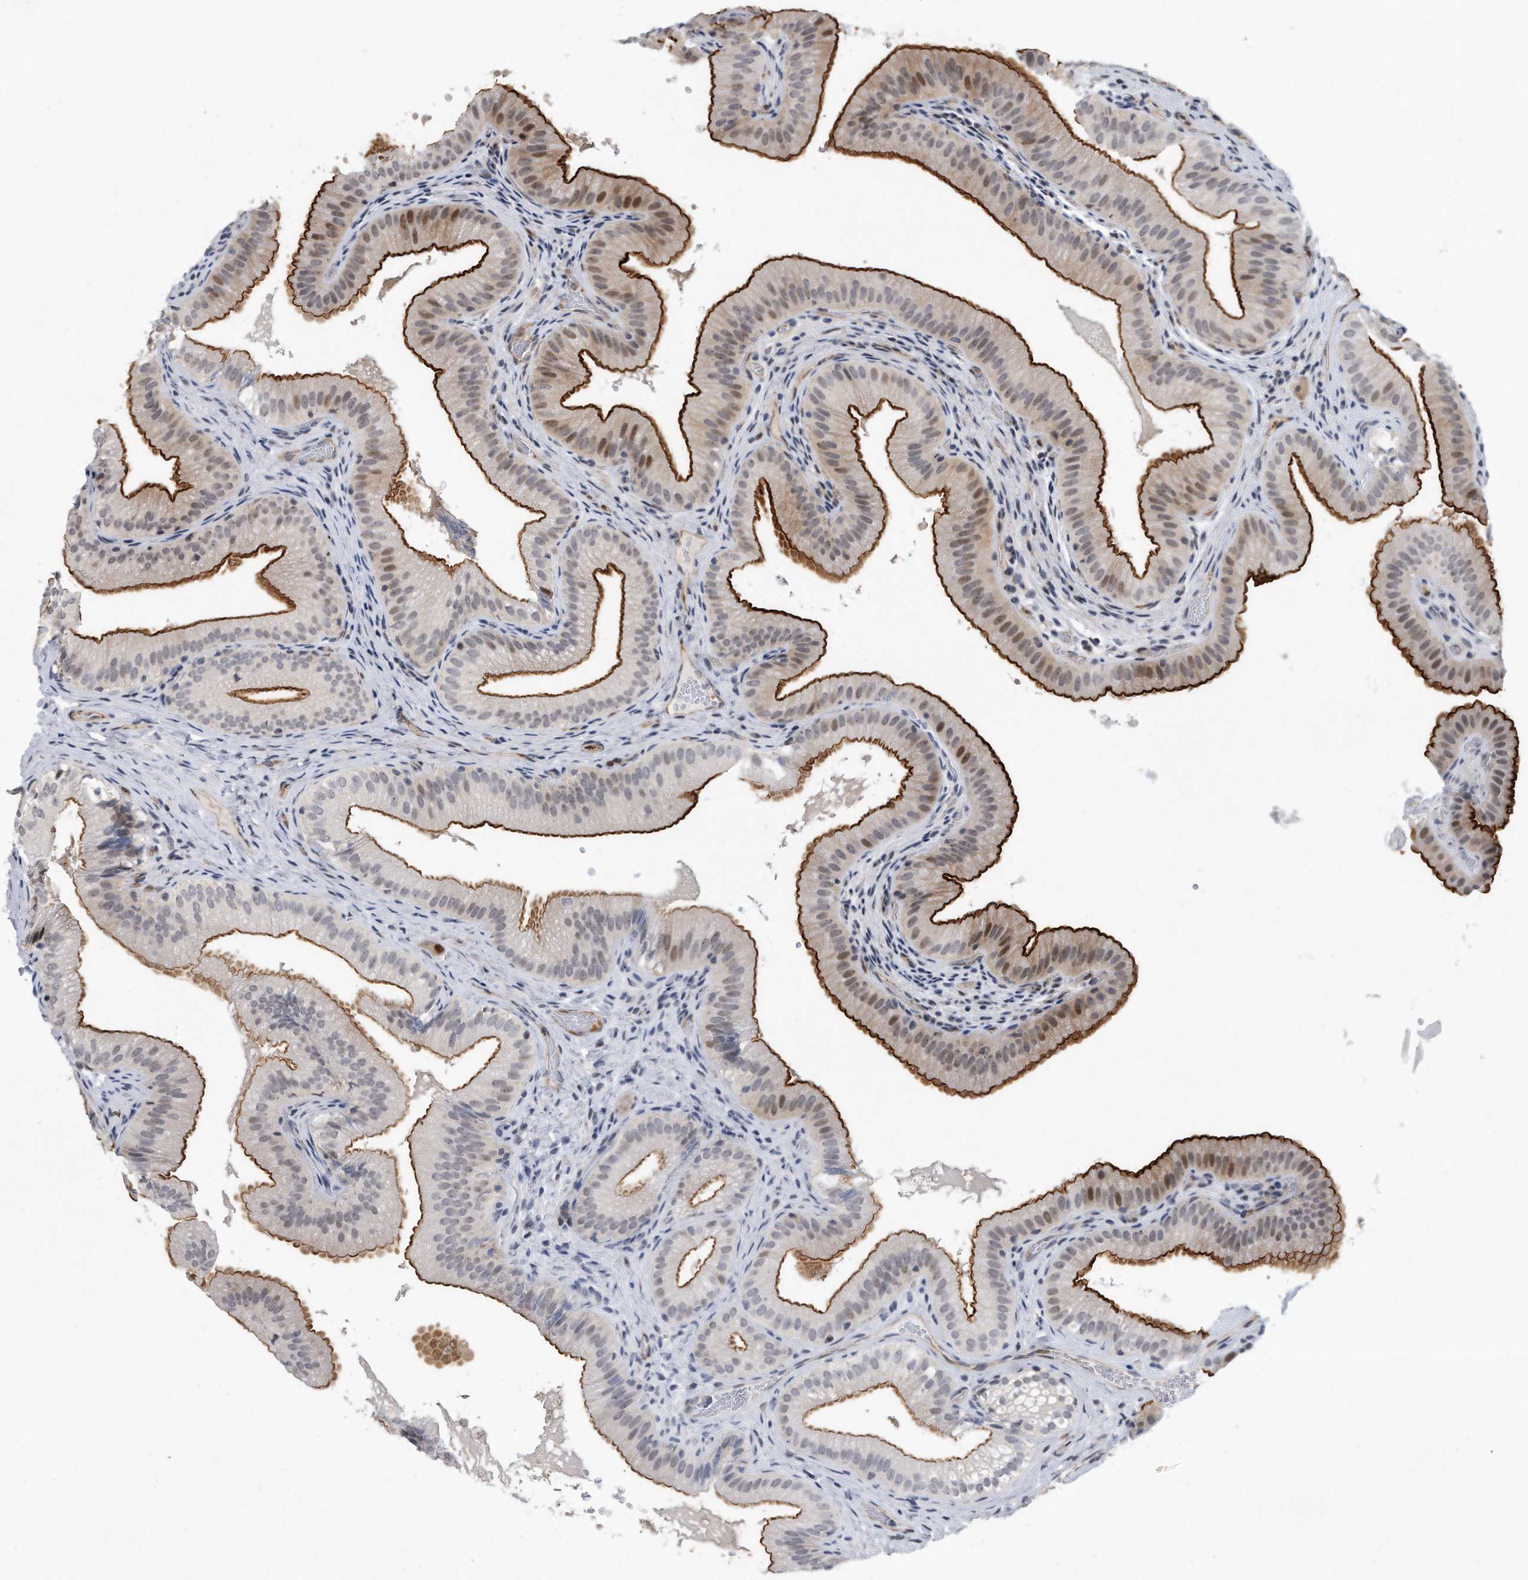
{"staining": {"intensity": "strong", "quantity": "25%-75%", "location": "cytoplasmic/membranous,nuclear"}, "tissue": "gallbladder", "cell_type": "Glandular cells", "image_type": "normal", "snomed": [{"axis": "morphology", "description": "Normal tissue, NOS"}, {"axis": "topography", "description": "Gallbladder"}], "caption": "Immunohistochemical staining of benign gallbladder demonstrates strong cytoplasmic/membranous,nuclear protein staining in approximately 25%-75% of glandular cells.", "gene": "PGBD2", "patient": {"sex": "female", "age": 30}}